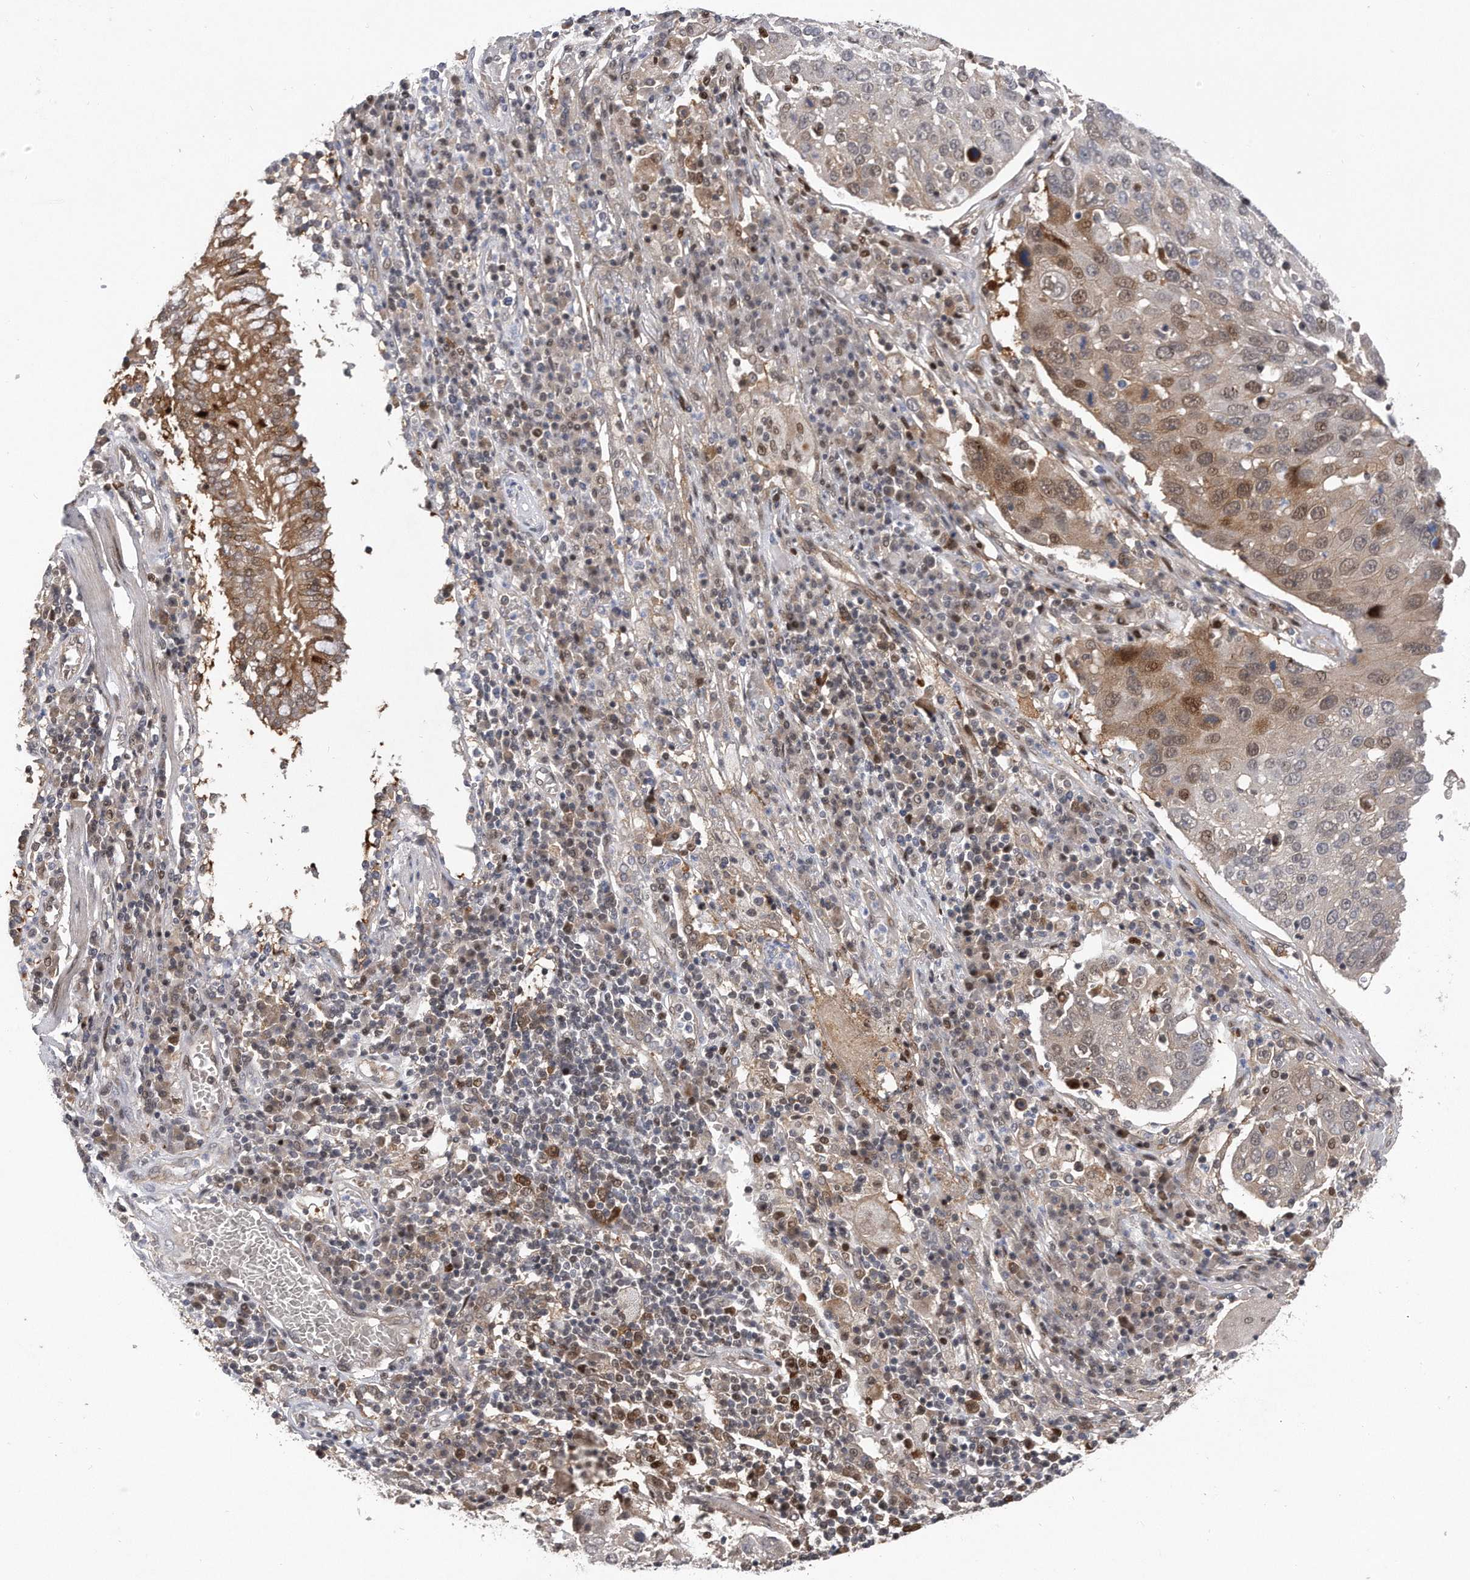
{"staining": {"intensity": "weak", "quantity": "25%-75%", "location": "cytoplasmic/membranous,nuclear"}, "tissue": "lung cancer", "cell_type": "Tumor cells", "image_type": "cancer", "snomed": [{"axis": "morphology", "description": "Squamous cell carcinoma, NOS"}, {"axis": "topography", "description": "Lung"}], "caption": "Squamous cell carcinoma (lung) stained with a brown dye shows weak cytoplasmic/membranous and nuclear positive positivity in about 25%-75% of tumor cells.", "gene": "RWDD2A", "patient": {"sex": "male", "age": 65}}